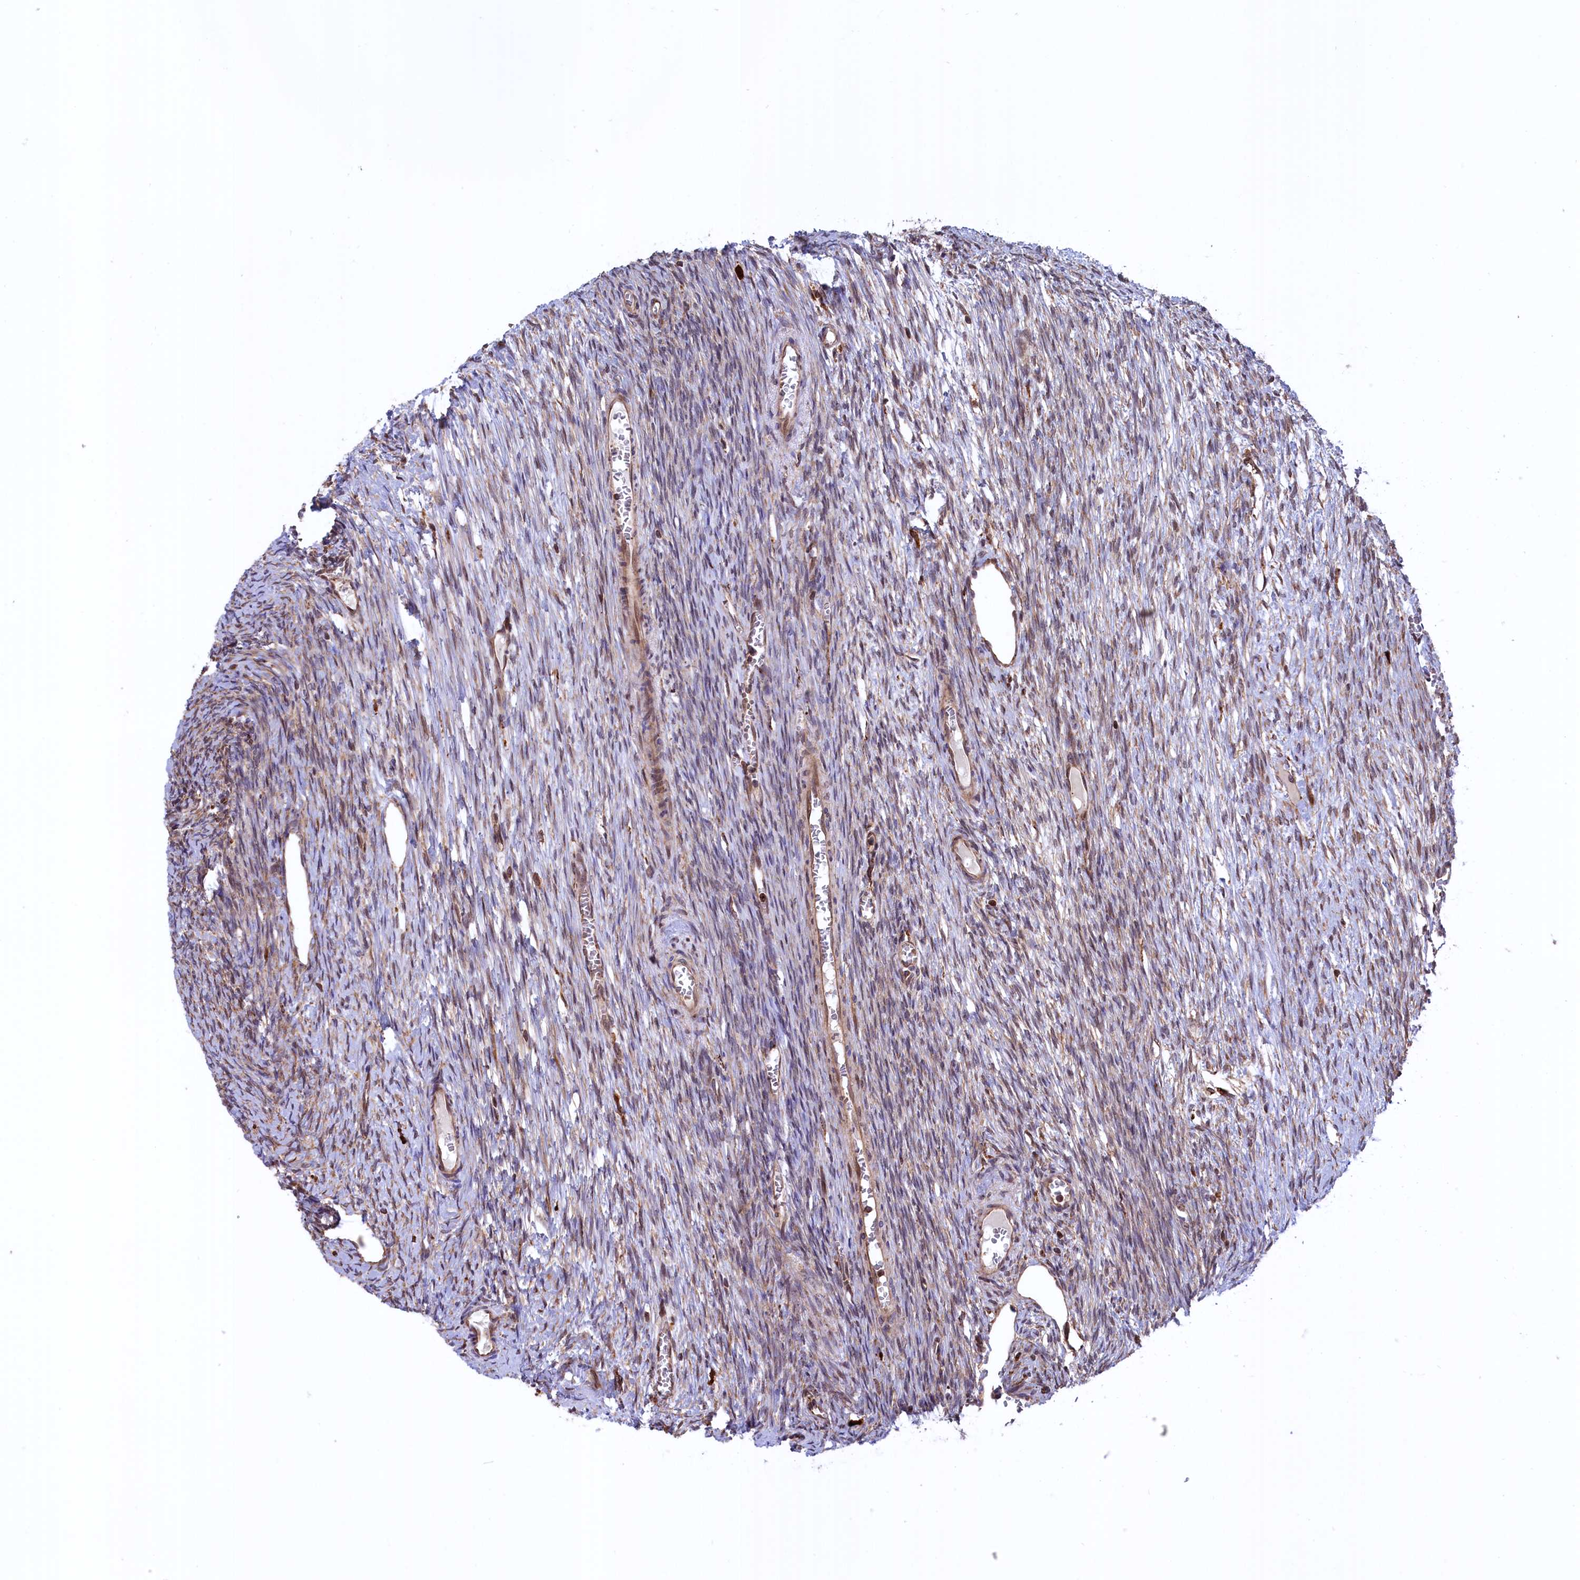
{"staining": {"intensity": "moderate", "quantity": ">75%", "location": "cytoplasmic/membranous"}, "tissue": "ovary", "cell_type": "Follicle cells", "image_type": "normal", "snomed": [{"axis": "morphology", "description": "Normal tissue, NOS"}, {"axis": "topography", "description": "Ovary"}], "caption": "Ovary stained with DAB (3,3'-diaminobenzidine) IHC exhibits medium levels of moderate cytoplasmic/membranous staining in approximately >75% of follicle cells.", "gene": "PLA2G4C", "patient": {"sex": "female", "age": 44}}